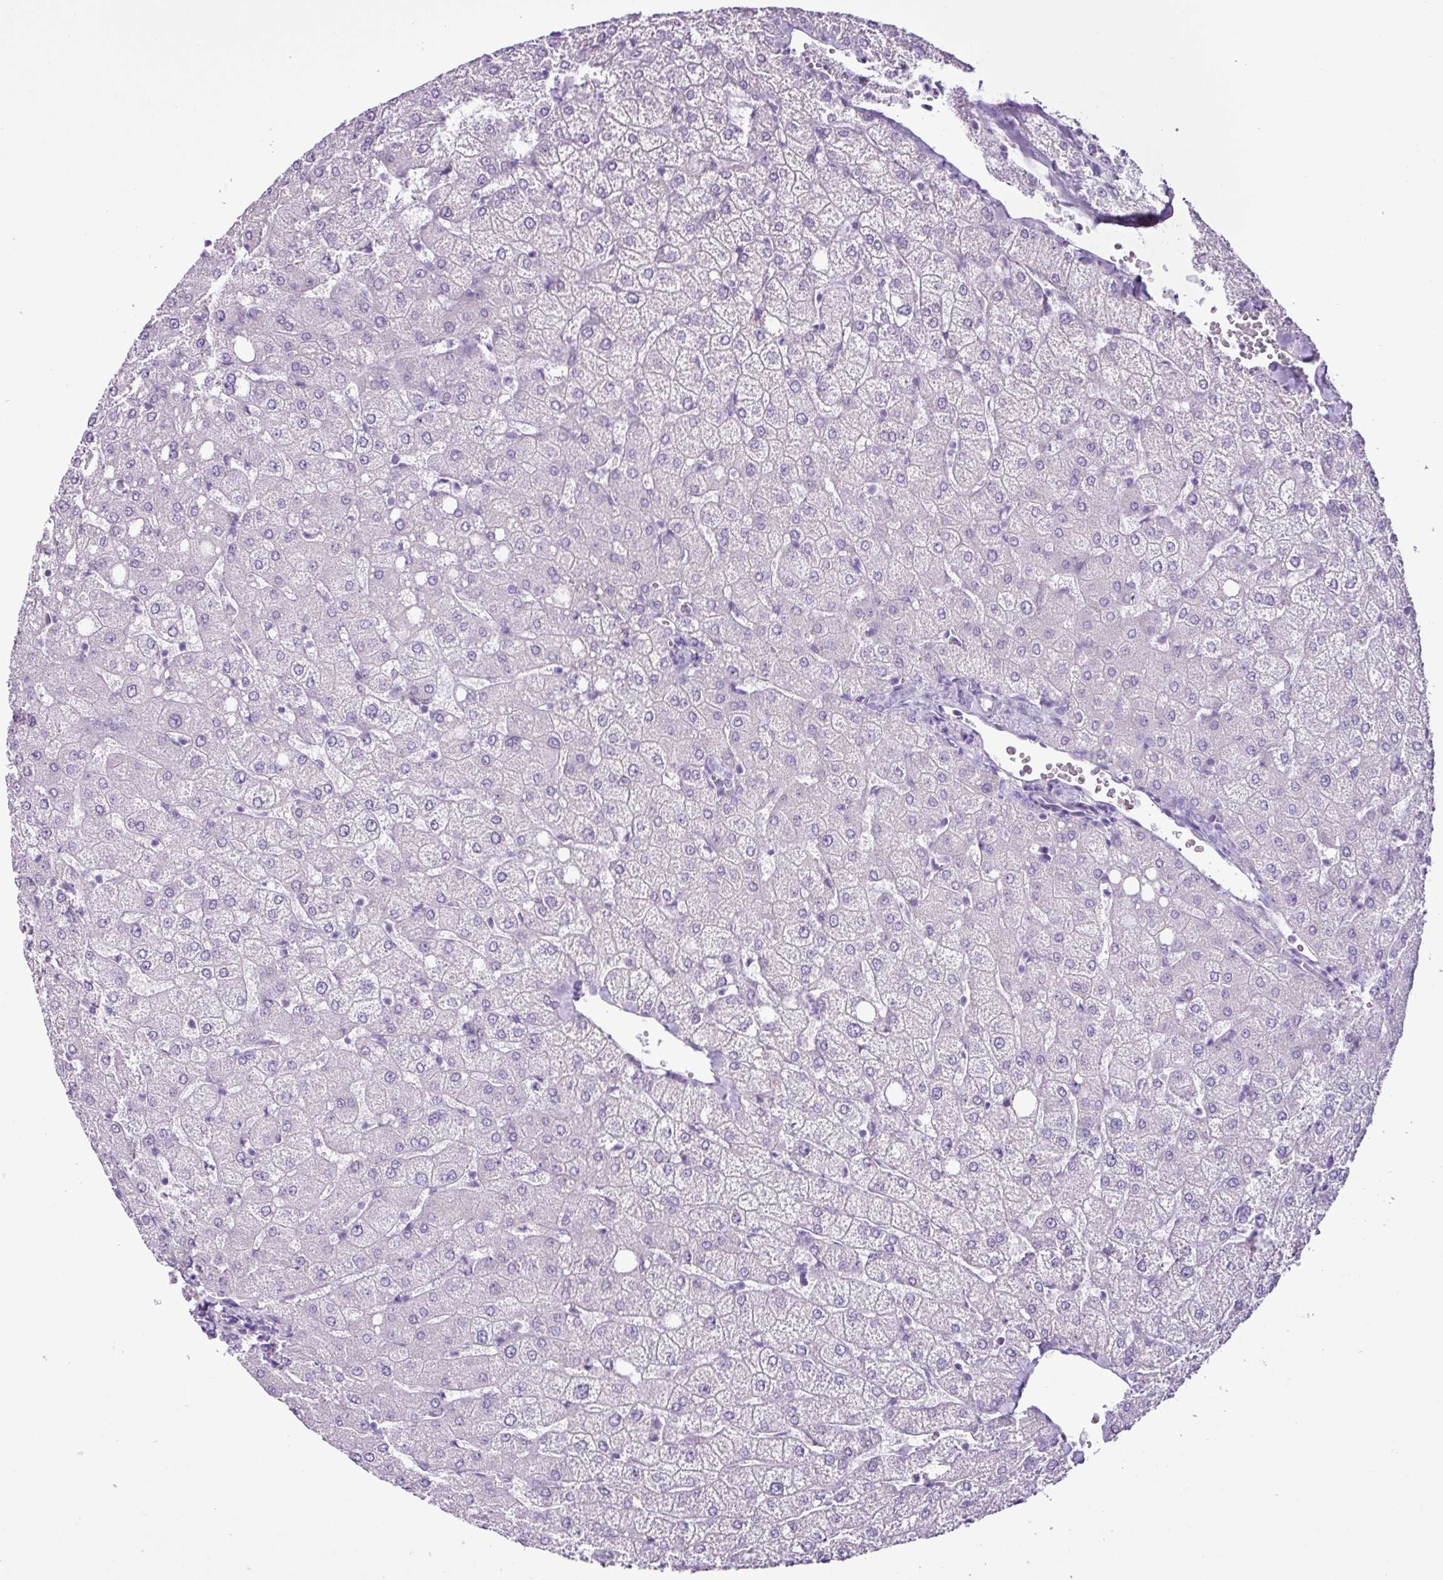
{"staining": {"intensity": "negative", "quantity": "none", "location": "none"}, "tissue": "liver", "cell_type": "Cholangiocytes", "image_type": "normal", "snomed": [{"axis": "morphology", "description": "Normal tissue, NOS"}, {"axis": "topography", "description": "Liver"}], "caption": "High power microscopy histopathology image of an immunohistochemistry (IHC) image of benign liver, revealing no significant positivity in cholangiocytes.", "gene": "LILRB4", "patient": {"sex": "female", "age": 54}}